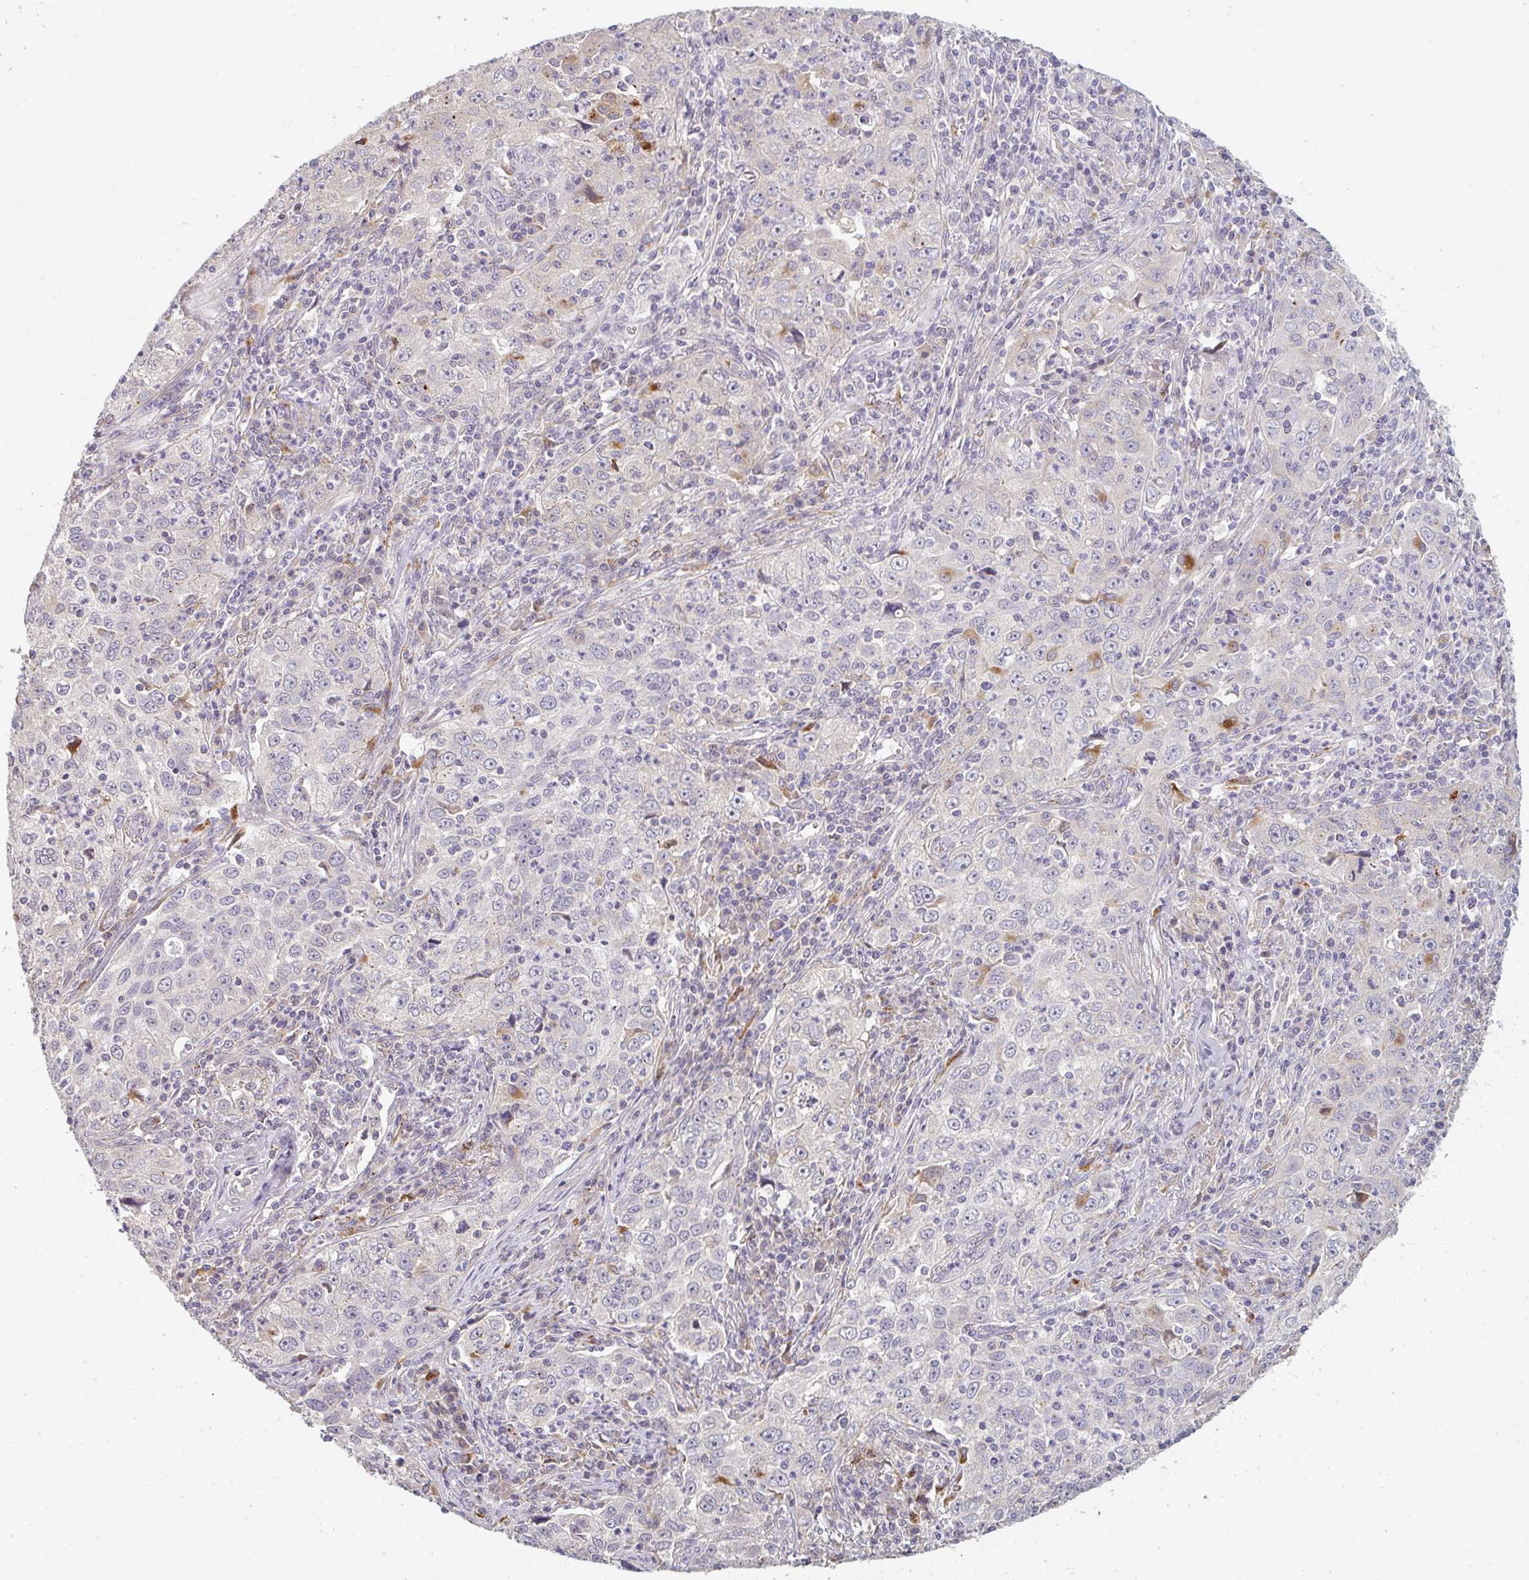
{"staining": {"intensity": "negative", "quantity": "none", "location": "none"}, "tissue": "lung cancer", "cell_type": "Tumor cells", "image_type": "cancer", "snomed": [{"axis": "morphology", "description": "Squamous cell carcinoma, NOS"}, {"axis": "topography", "description": "Lung"}], "caption": "Tumor cells are negative for brown protein staining in squamous cell carcinoma (lung). The staining was performed using DAB (3,3'-diaminobenzidine) to visualize the protein expression in brown, while the nuclei were stained in blue with hematoxylin (Magnification: 20x).", "gene": "TMEM237", "patient": {"sex": "male", "age": 71}}